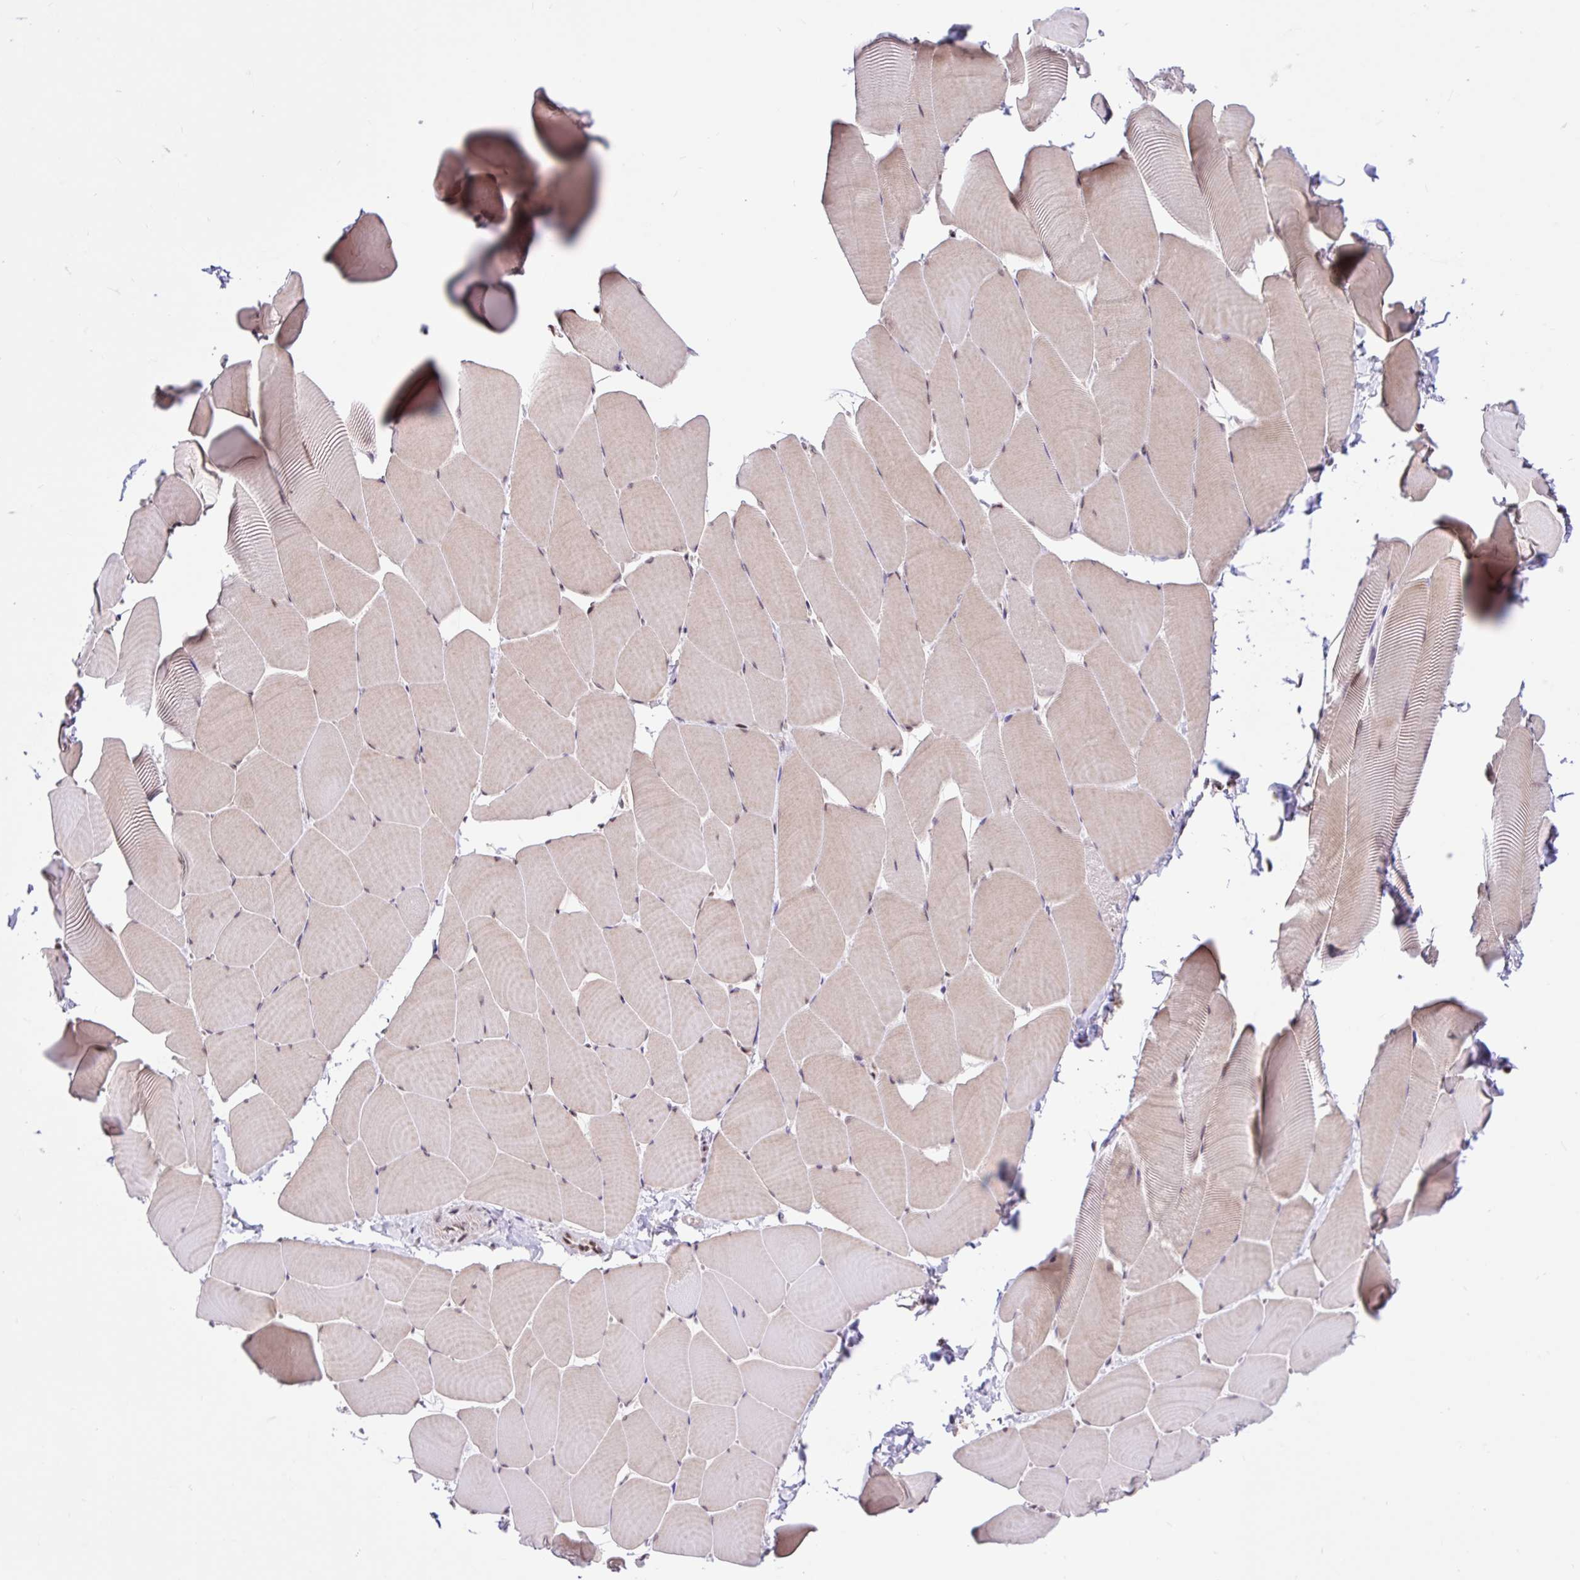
{"staining": {"intensity": "moderate", "quantity": "25%-75%", "location": "nuclear"}, "tissue": "skeletal muscle", "cell_type": "Myocytes", "image_type": "normal", "snomed": [{"axis": "morphology", "description": "Normal tissue, NOS"}, {"axis": "topography", "description": "Skeletal muscle"}], "caption": "Protein analysis of unremarkable skeletal muscle demonstrates moderate nuclear positivity in about 25%-75% of myocytes.", "gene": "CCDC12", "patient": {"sex": "male", "age": 25}}